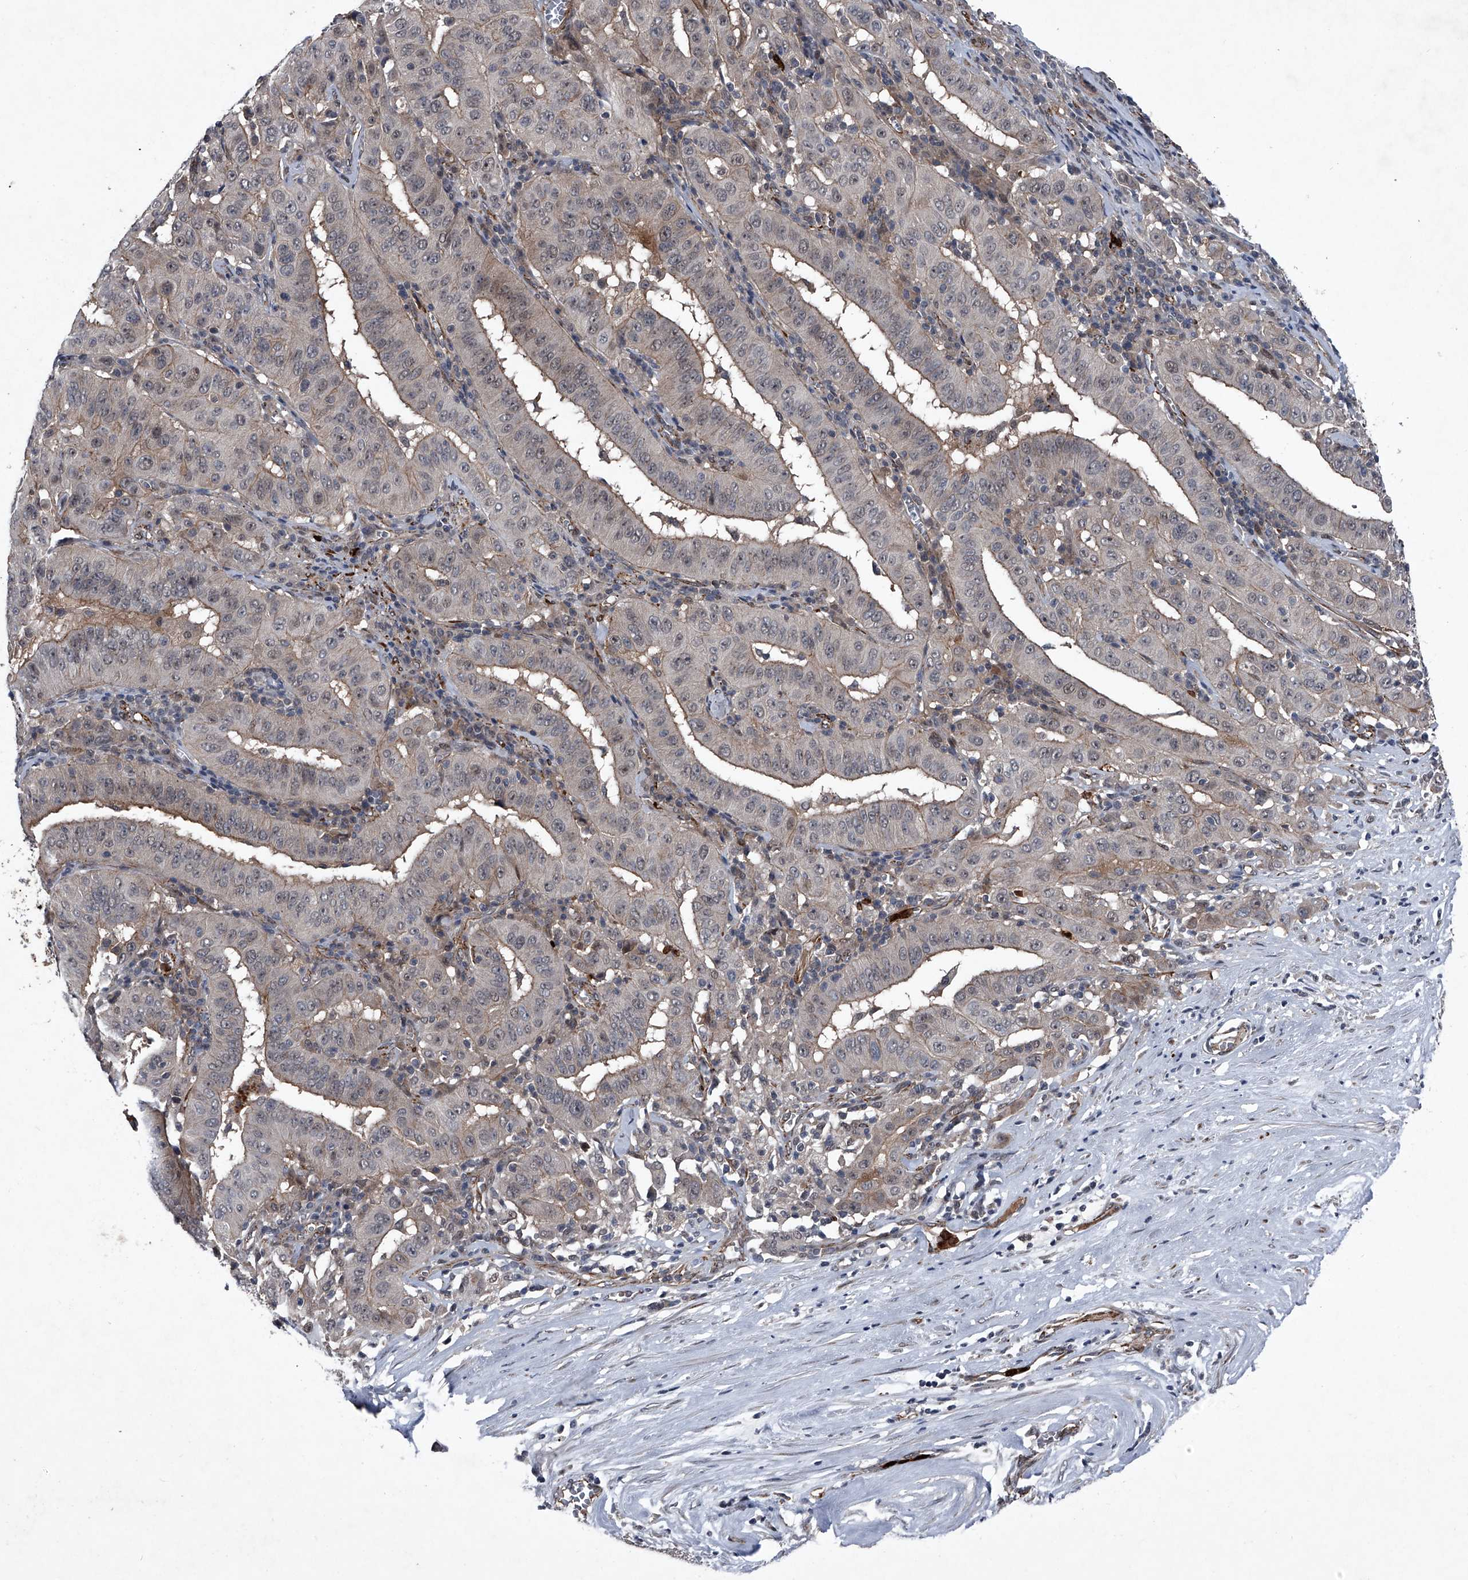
{"staining": {"intensity": "weak", "quantity": "25%-75%", "location": "cytoplasmic/membranous,nuclear"}, "tissue": "pancreatic cancer", "cell_type": "Tumor cells", "image_type": "cancer", "snomed": [{"axis": "morphology", "description": "Adenocarcinoma, NOS"}, {"axis": "topography", "description": "Pancreas"}], "caption": "Protein analysis of pancreatic cancer (adenocarcinoma) tissue shows weak cytoplasmic/membranous and nuclear positivity in about 25%-75% of tumor cells.", "gene": "MAPKAP1", "patient": {"sex": "male", "age": 63}}